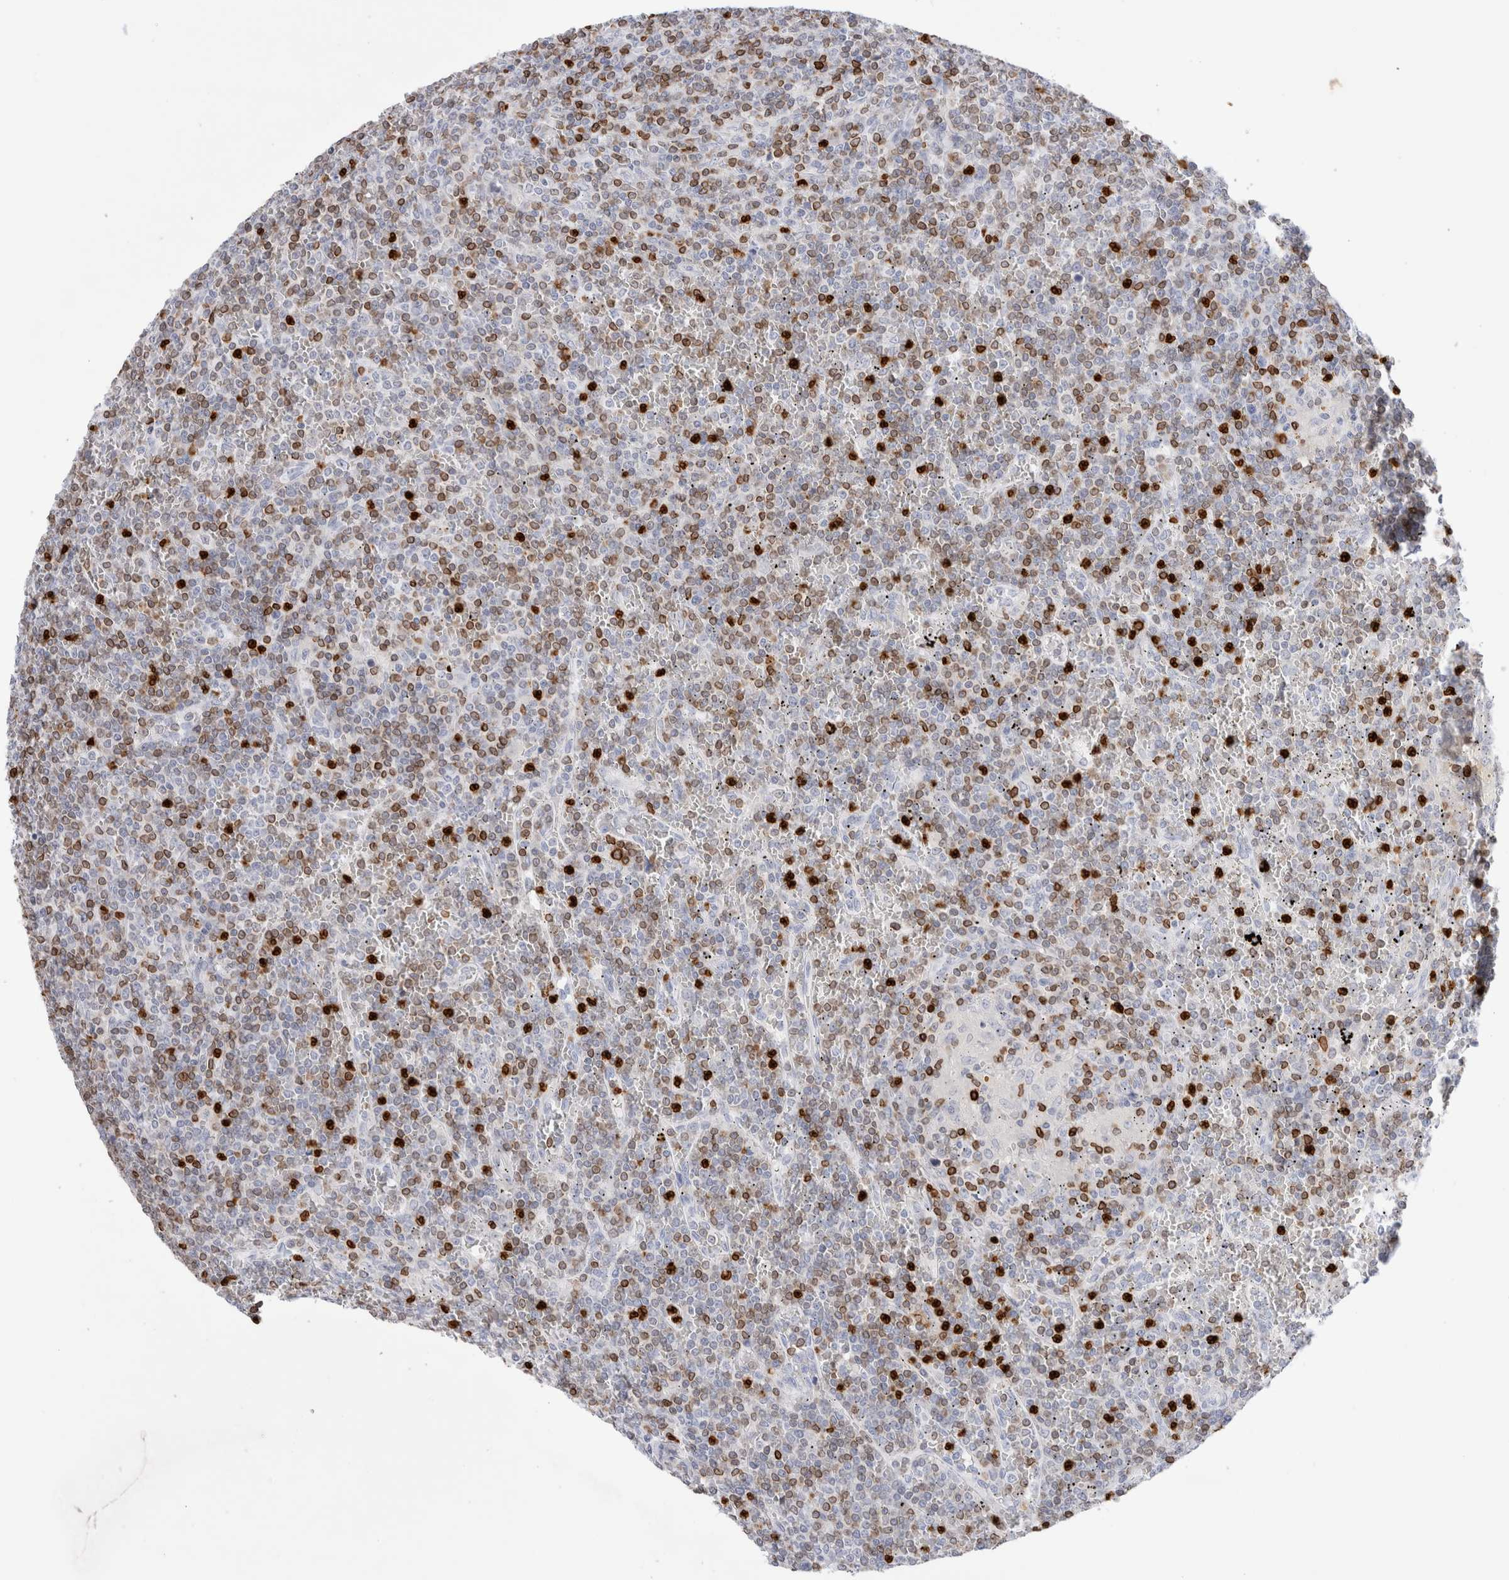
{"staining": {"intensity": "moderate", "quantity": "25%-75%", "location": "cytoplasmic/membranous"}, "tissue": "lymphoma", "cell_type": "Tumor cells", "image_type": "cancer", "snomed": [{"axis": "morphology", "description": "Malignant lymphoma, non-Hodgkin's type, Low grade"}, {"axis": "topography", "description": "Spleen"}], "caption": "Low-grade malignant lymphoma, non-Hodgkin's type stained with immunohistochemistry demonstrates moderate cytoplasmic/membranous staining in approximately 25%-75% of tumor cells.", "gene": "ALOX5AP", "patient": {"sex": "female", "age": 19}}